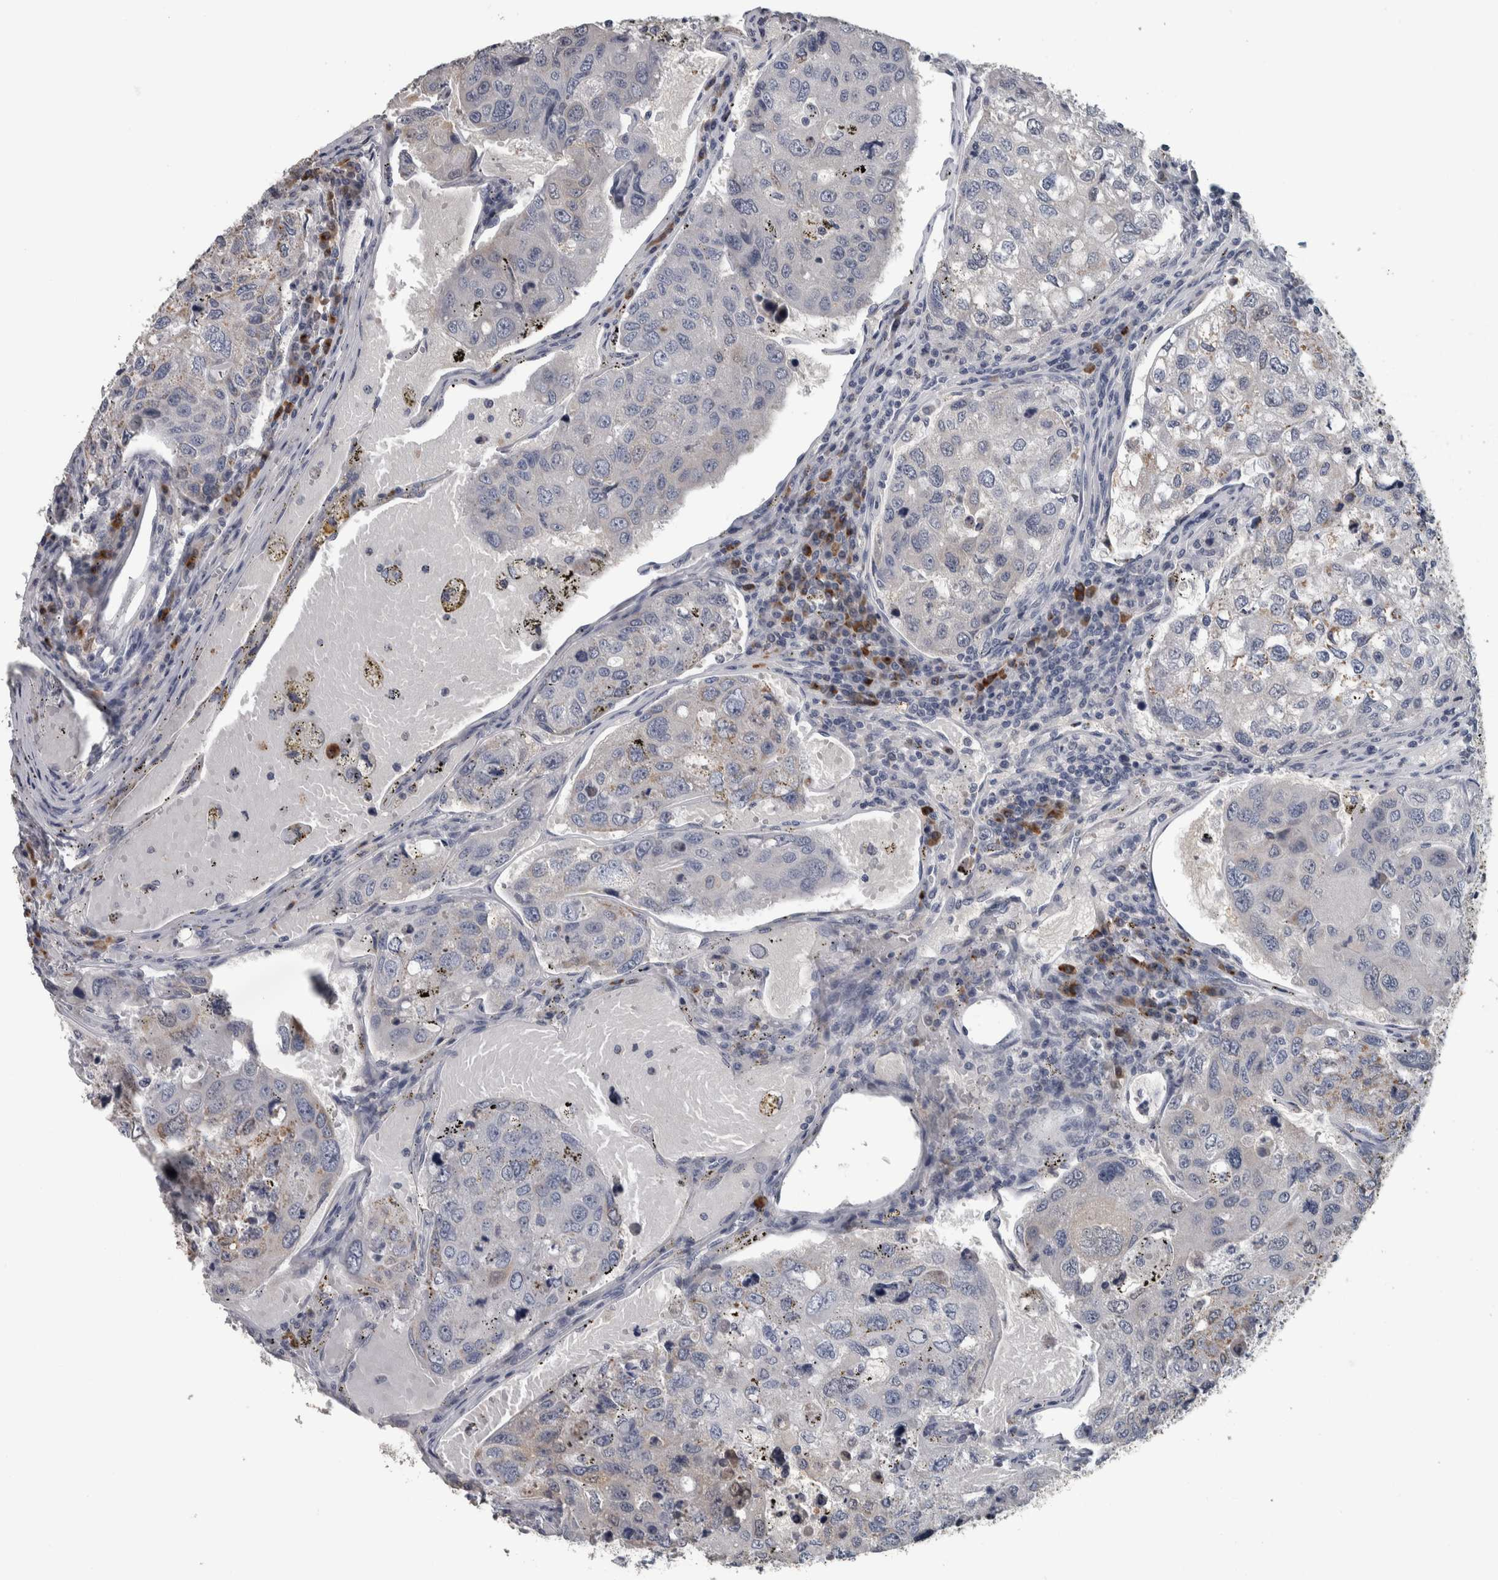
{"staining": {"intensity": "weak", "quantity": "25%-75%", "location": "cytoplasmic/membranous"}, "tissue": "urothelial cancer", "cell_type": "Tumor cells", "image_type": "cancer", "snomed": [{"axis": "morphology", "description": "Urothelial carcinoma, High grade"}, {"axis": "topography", "description": "Lymph node"}, {"axis": "topography", "description": "Urinary bladder"}], "caption": "High-grade urothelial carcinoma stained for a protein (brown) shows weak cytoplasmic/membranous positive expression in approximately 25%-75% of tumor cells.", "gene": "CAVIN4", "patient": {"sex": "male", "age": 51}}